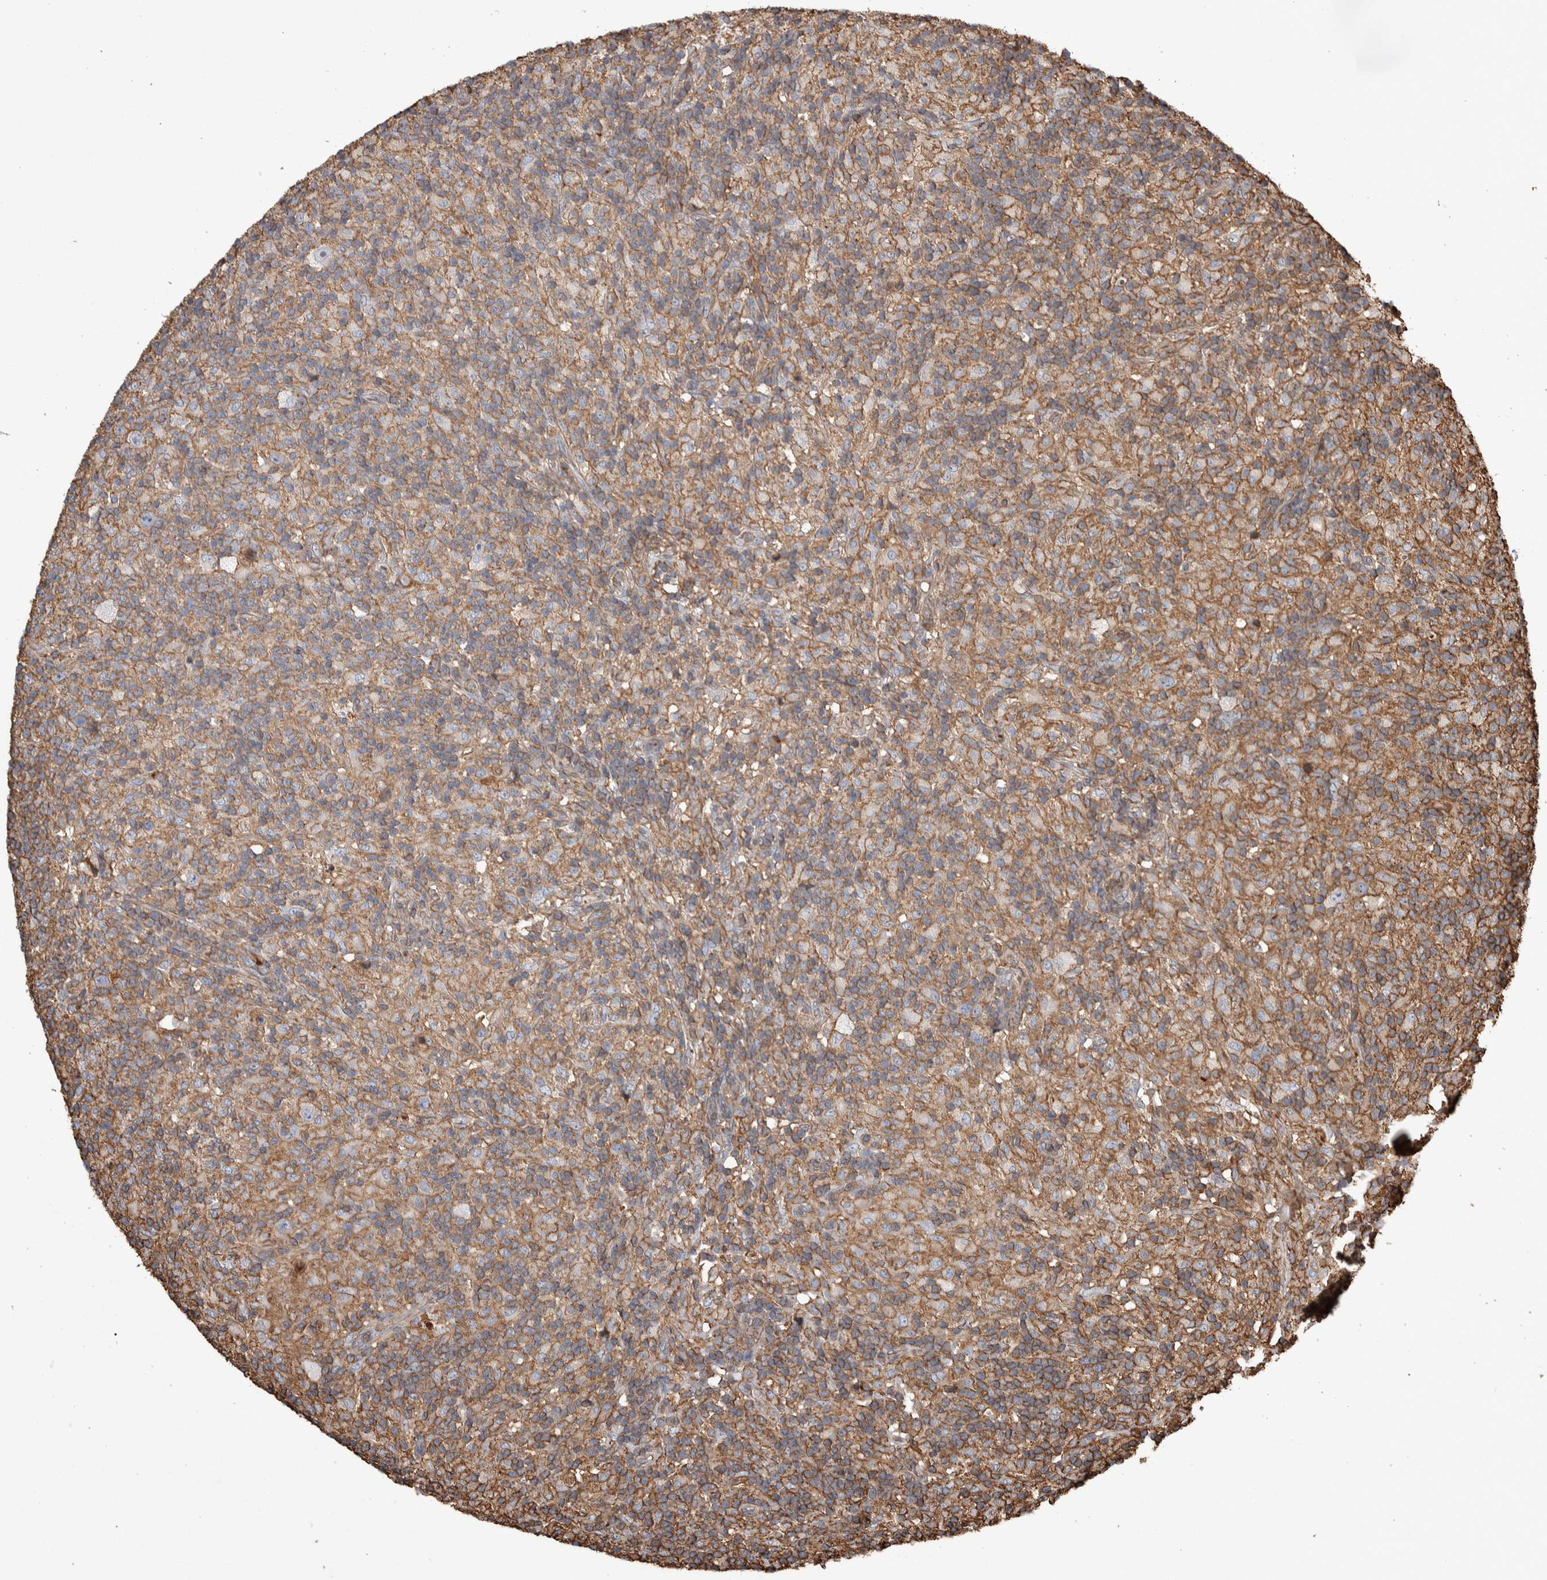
{"staining": {"intensity": "negative", "quantity": "none", "location": "none"}, "tissue": "lymphoma", "cell_type": "Tumor cells", "image_type": "cancer", "snomed": [{"axis": "morphology", "description": "Hodgkin's disease, NOS"}, {"axis": "topography", "description": "Lymph node"}], "caption": "This is a photomicrograph of immunohistochemistry staining of lymphoma, which shows no expression in tumor cells.", "gene": "ENPP2", "patient": {"sex": "male", "age": 70}}